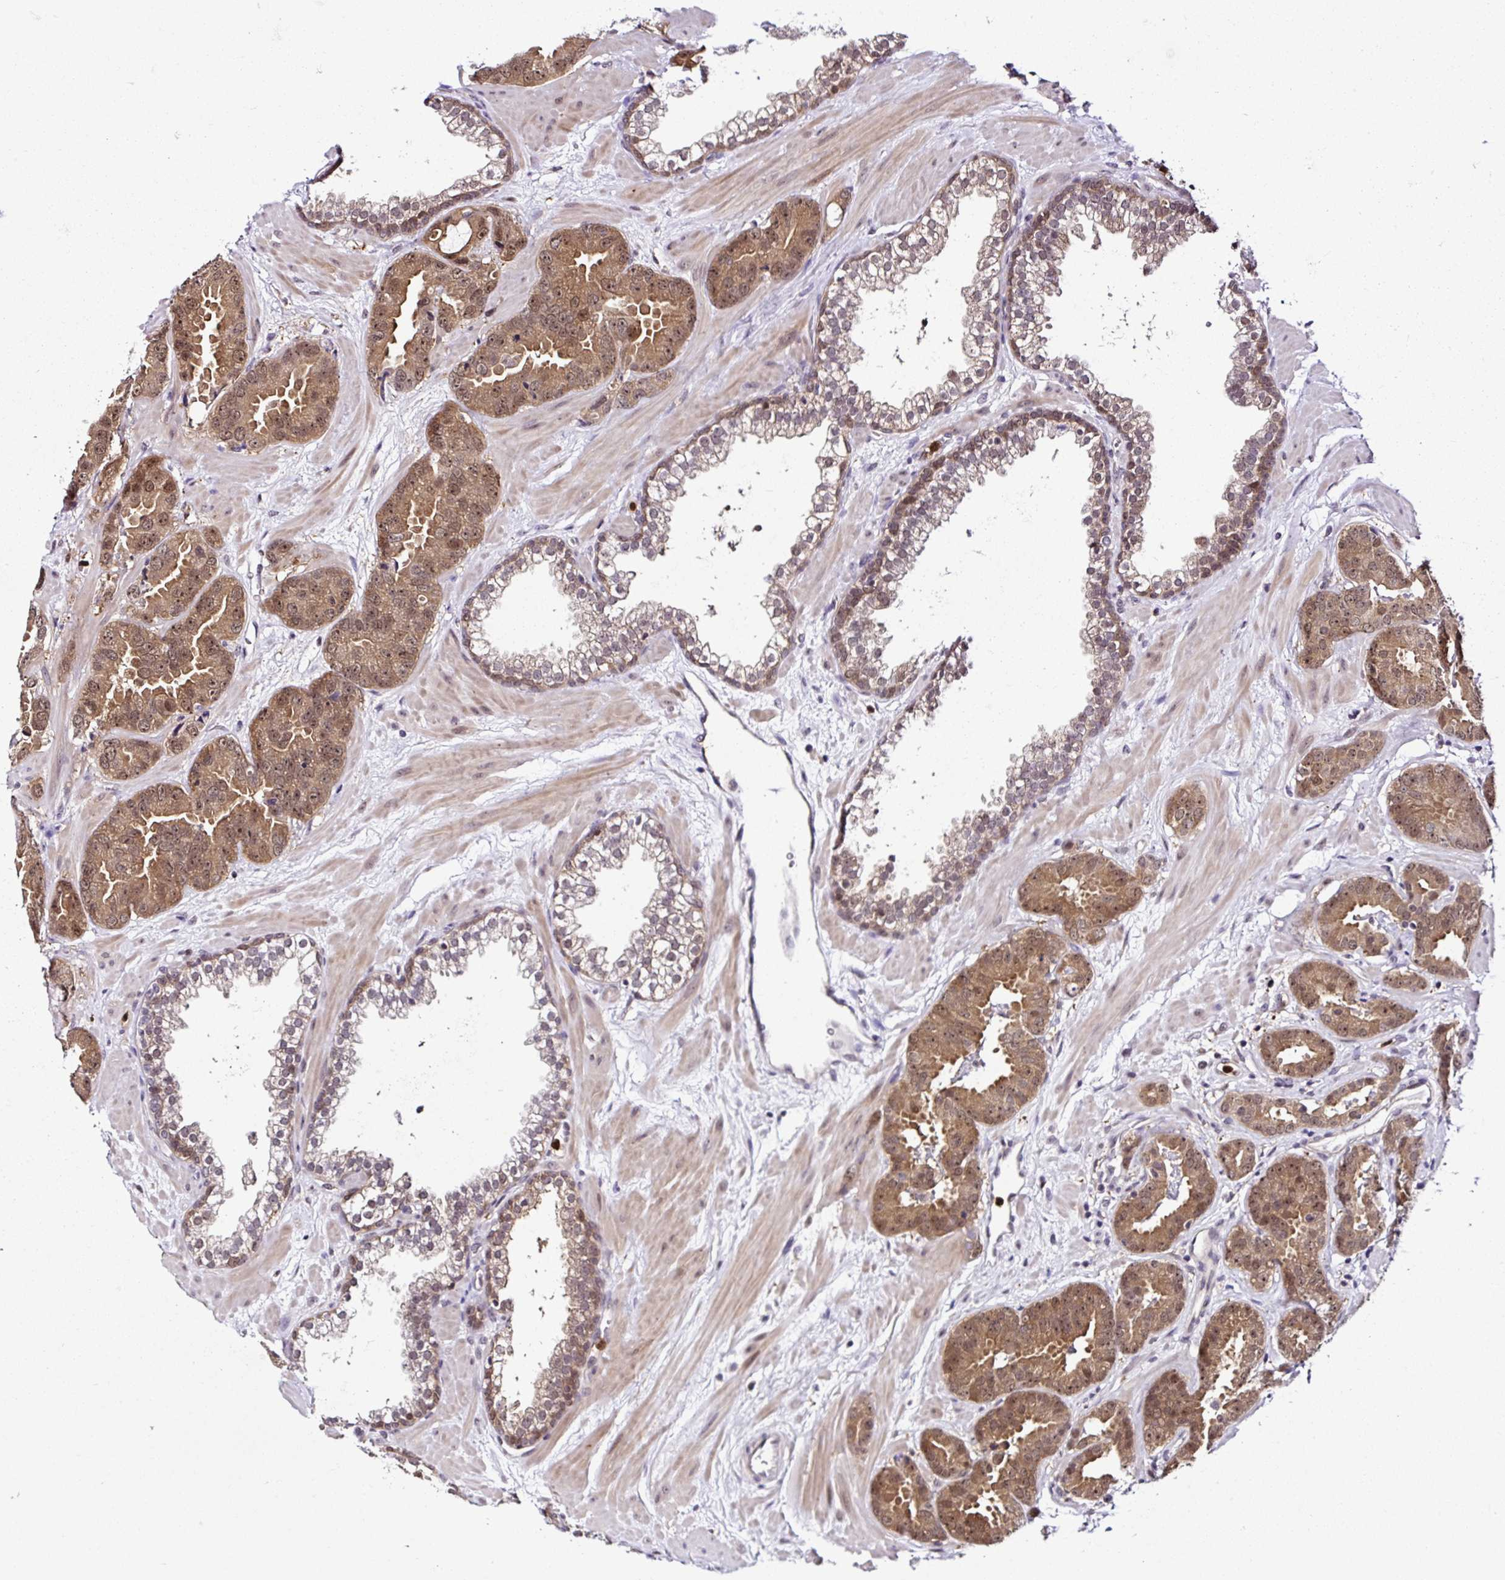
{"staining": {"intensity": "moderate", "quantity": ">75%", "location": "cytoplasmic/membranous,nuclear"}, "tissue": "prostate cancer", "cell_type": "Tumor cells", "image_type": "cancer", "snomed": [{"axis": "morphology", "description": "Adenocarcinoma, Low grade"}, {"axis": "topography", "description": "Prostate"}], "caption": "Immunohistochemical staining of human prostate cancer (low-grade adenocarcinoma) shows medium levels of moderate cytoplasmic/membranous and nuclear positivity in approximately >75% of tumor cells.", "gene": "PIN4", "patient": {"sex": "male", "age": 62}}